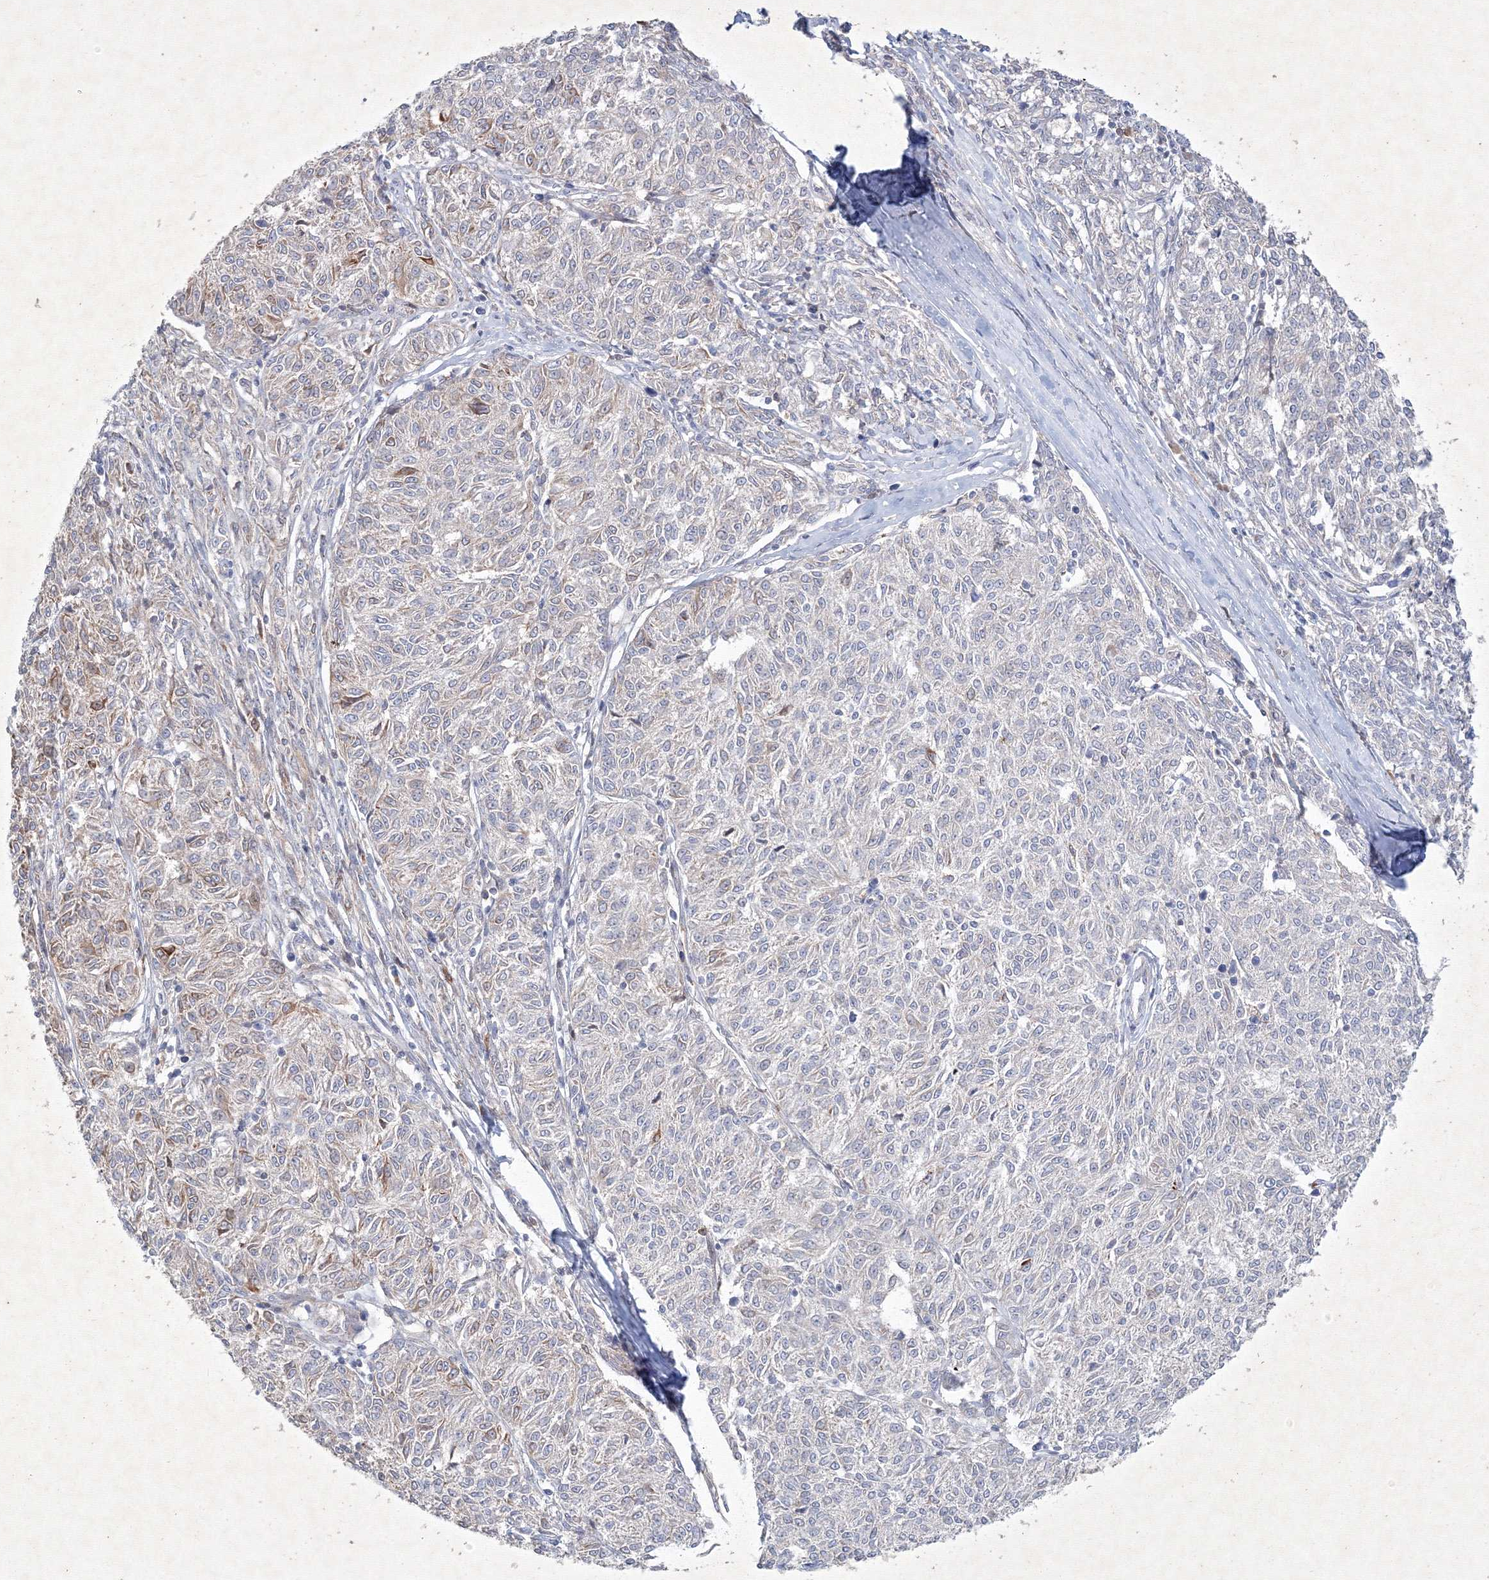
{"staining": {"intensity": "weak", "quantity": "<25%", "location": "cytoplasmic/membranous"}, "tissue": "melanoma", "cell_type": "Tumor cells", "image_type": "cancer", "snomed": [{"axis": "morphology", "description": "Malignant melanoma, NOS"}, {"axis": "topography", "description": "Skin"}], "caption": "DAB immunohistochemical staining of malignant melanoma reveals no significant positivity in tumor cells.", "gene": "CXXC4", "patient": {"sex": "female", "age": 72}}